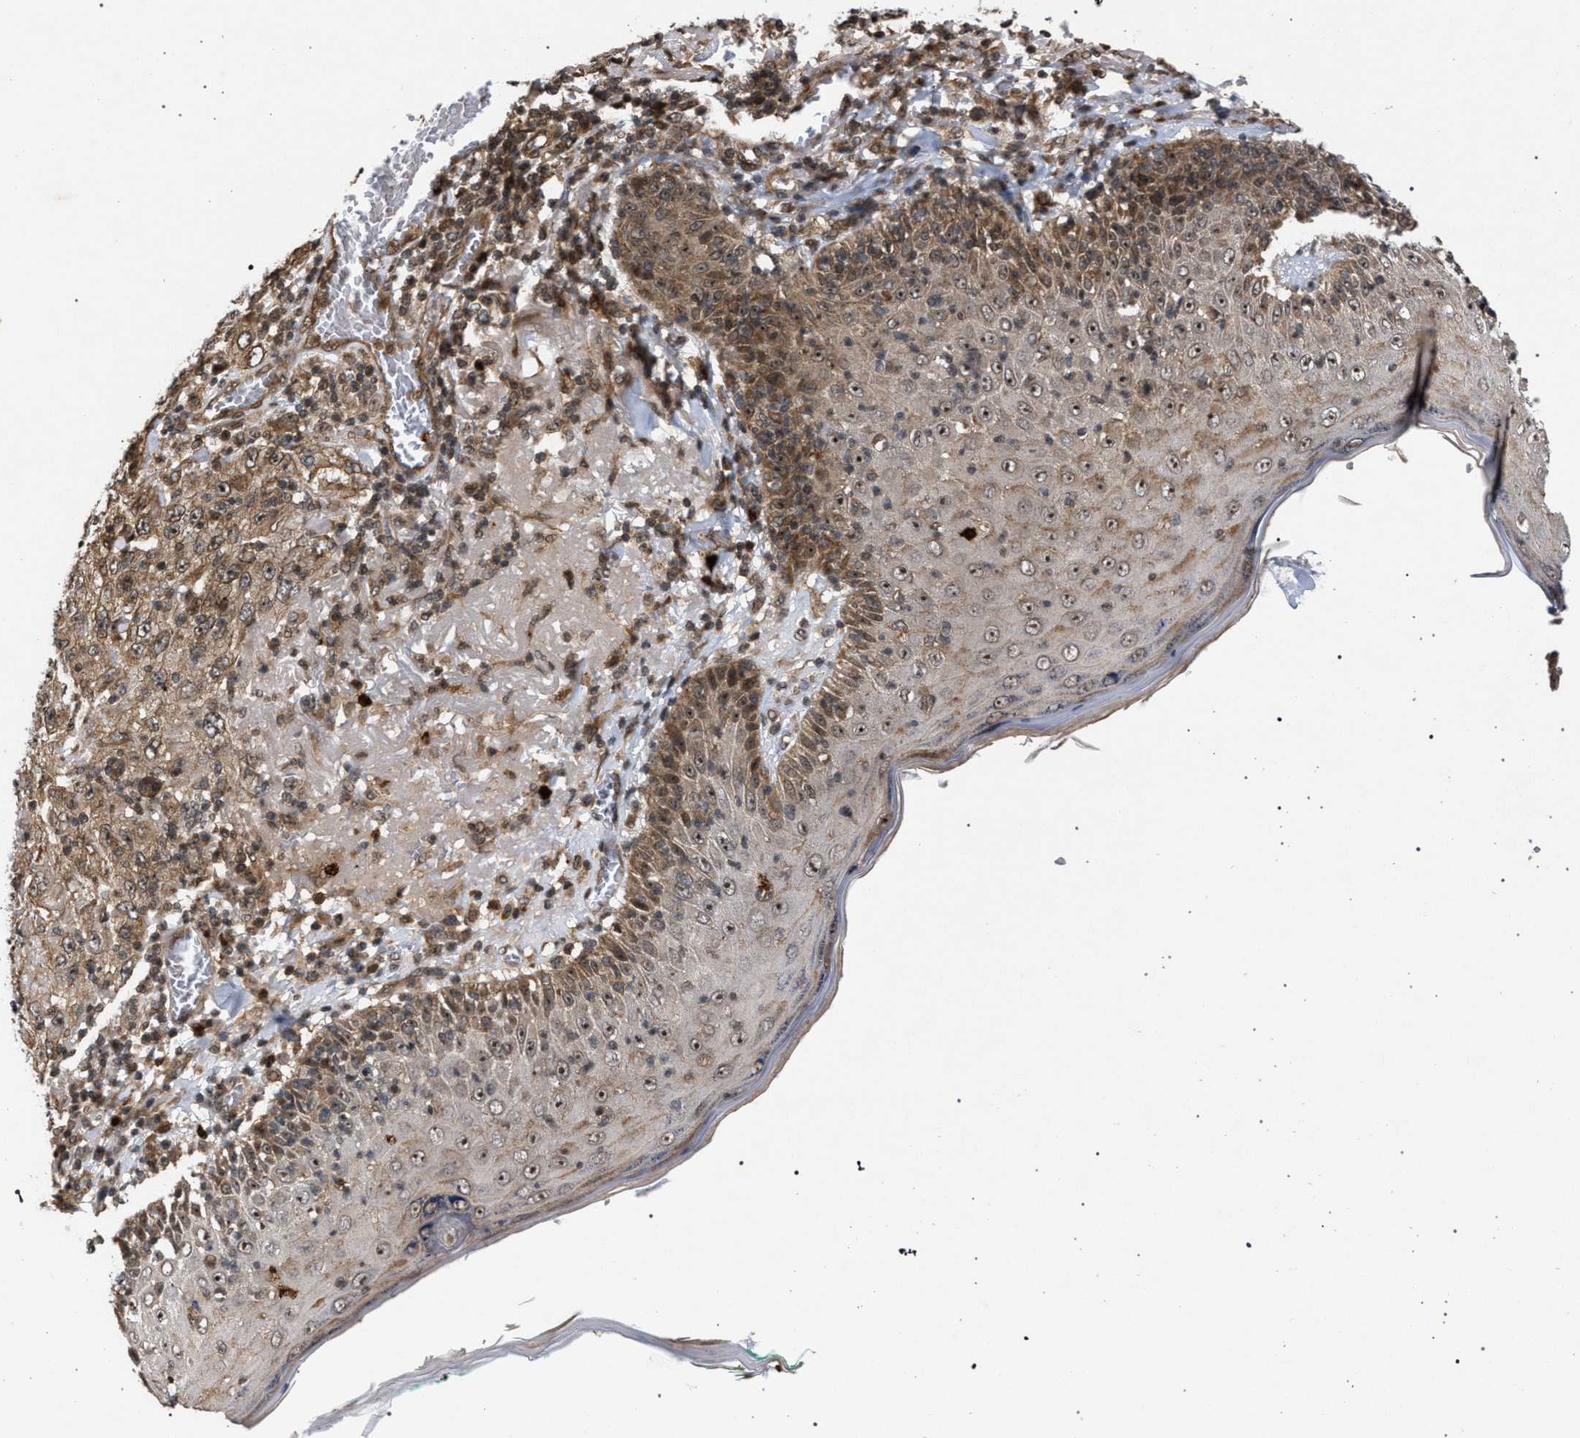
{"staining": {"intensity": "moderate", "quantity": ">75%", "location": "cytoplasmic/membranous,nuclear"}, "tissue": "skin cancer", "cell_type": "Tumor cells", "image_type": "cancer", "snomed": [{"axis": "morphology", "description": "Squamous cell carcinoma, NOS"}, {"axis": "topography", "description": "Skin"}], "caption": "DAB (3,3'-diaminobenzidine) immunohistochemical staining of human squamous cell carcinoma (skin) exhibits moderate cytoplasmic/membranous and nuclear protein positivity in about >75% of tumor cells.", "gene": "IRAK4", "patient": {"sex": "female", "age": 88}}